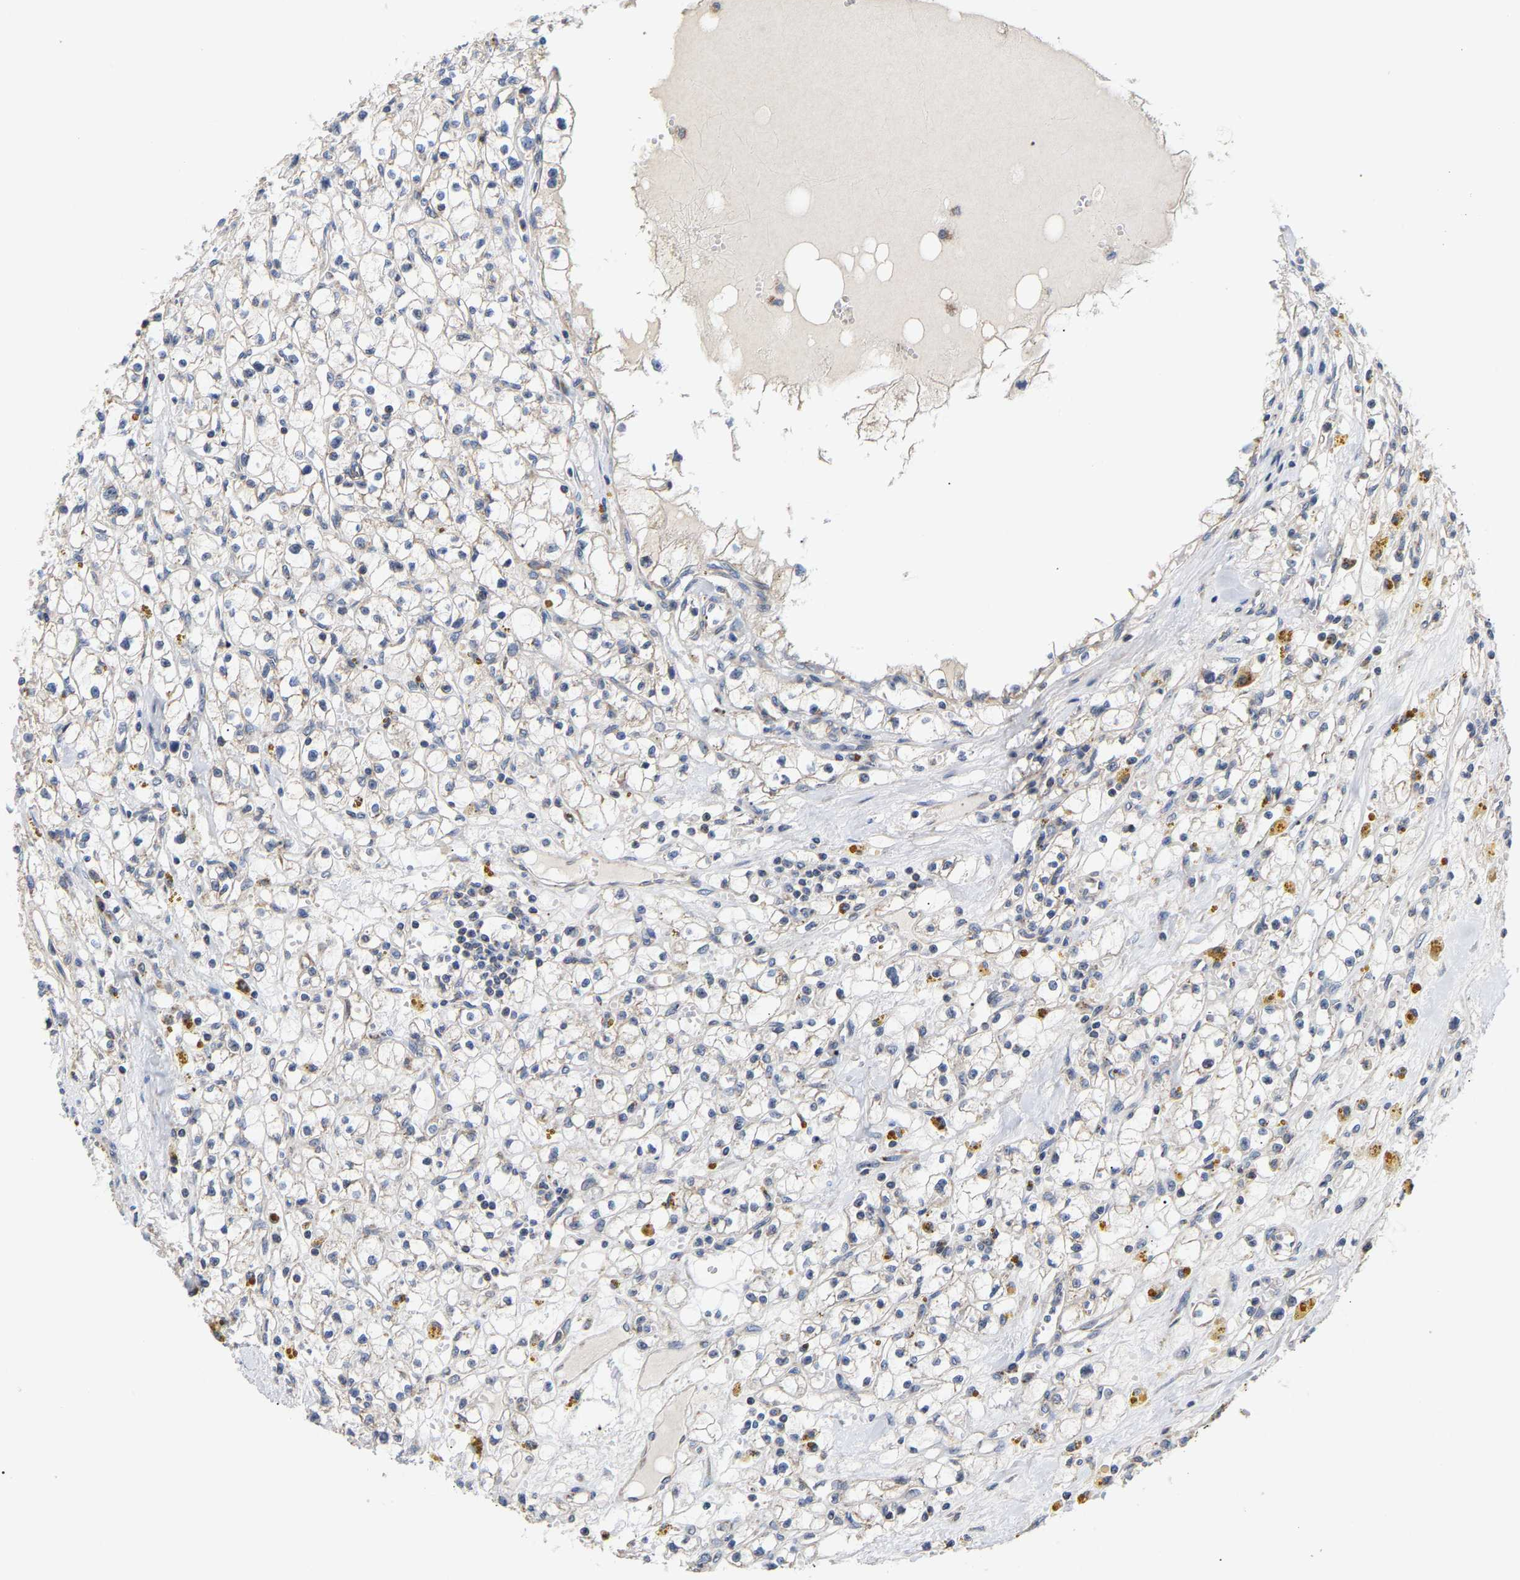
{"staining": {"intensity": "negative", "quantity": "none", "location": "none"}, "tissue": "renal cancer", "cell_type": "Tumor cells", "image_type": "cancer", "snomed": [{"axis": "morphology", "description": "Adenocarcinoma, NOS"}, {"axis": "topography", "description": "Kidney"}], "caption": "Tumor cells are negative for protein expression in human adenocarcinoma (renal). The staining was performed using DAB to visualize the protein expression in brown, while the nuclei were stained in blue with hematoxylin (Magnification: 20x).", "gene": "PCNT", "patient": {"sex": "male", "age": 56}}